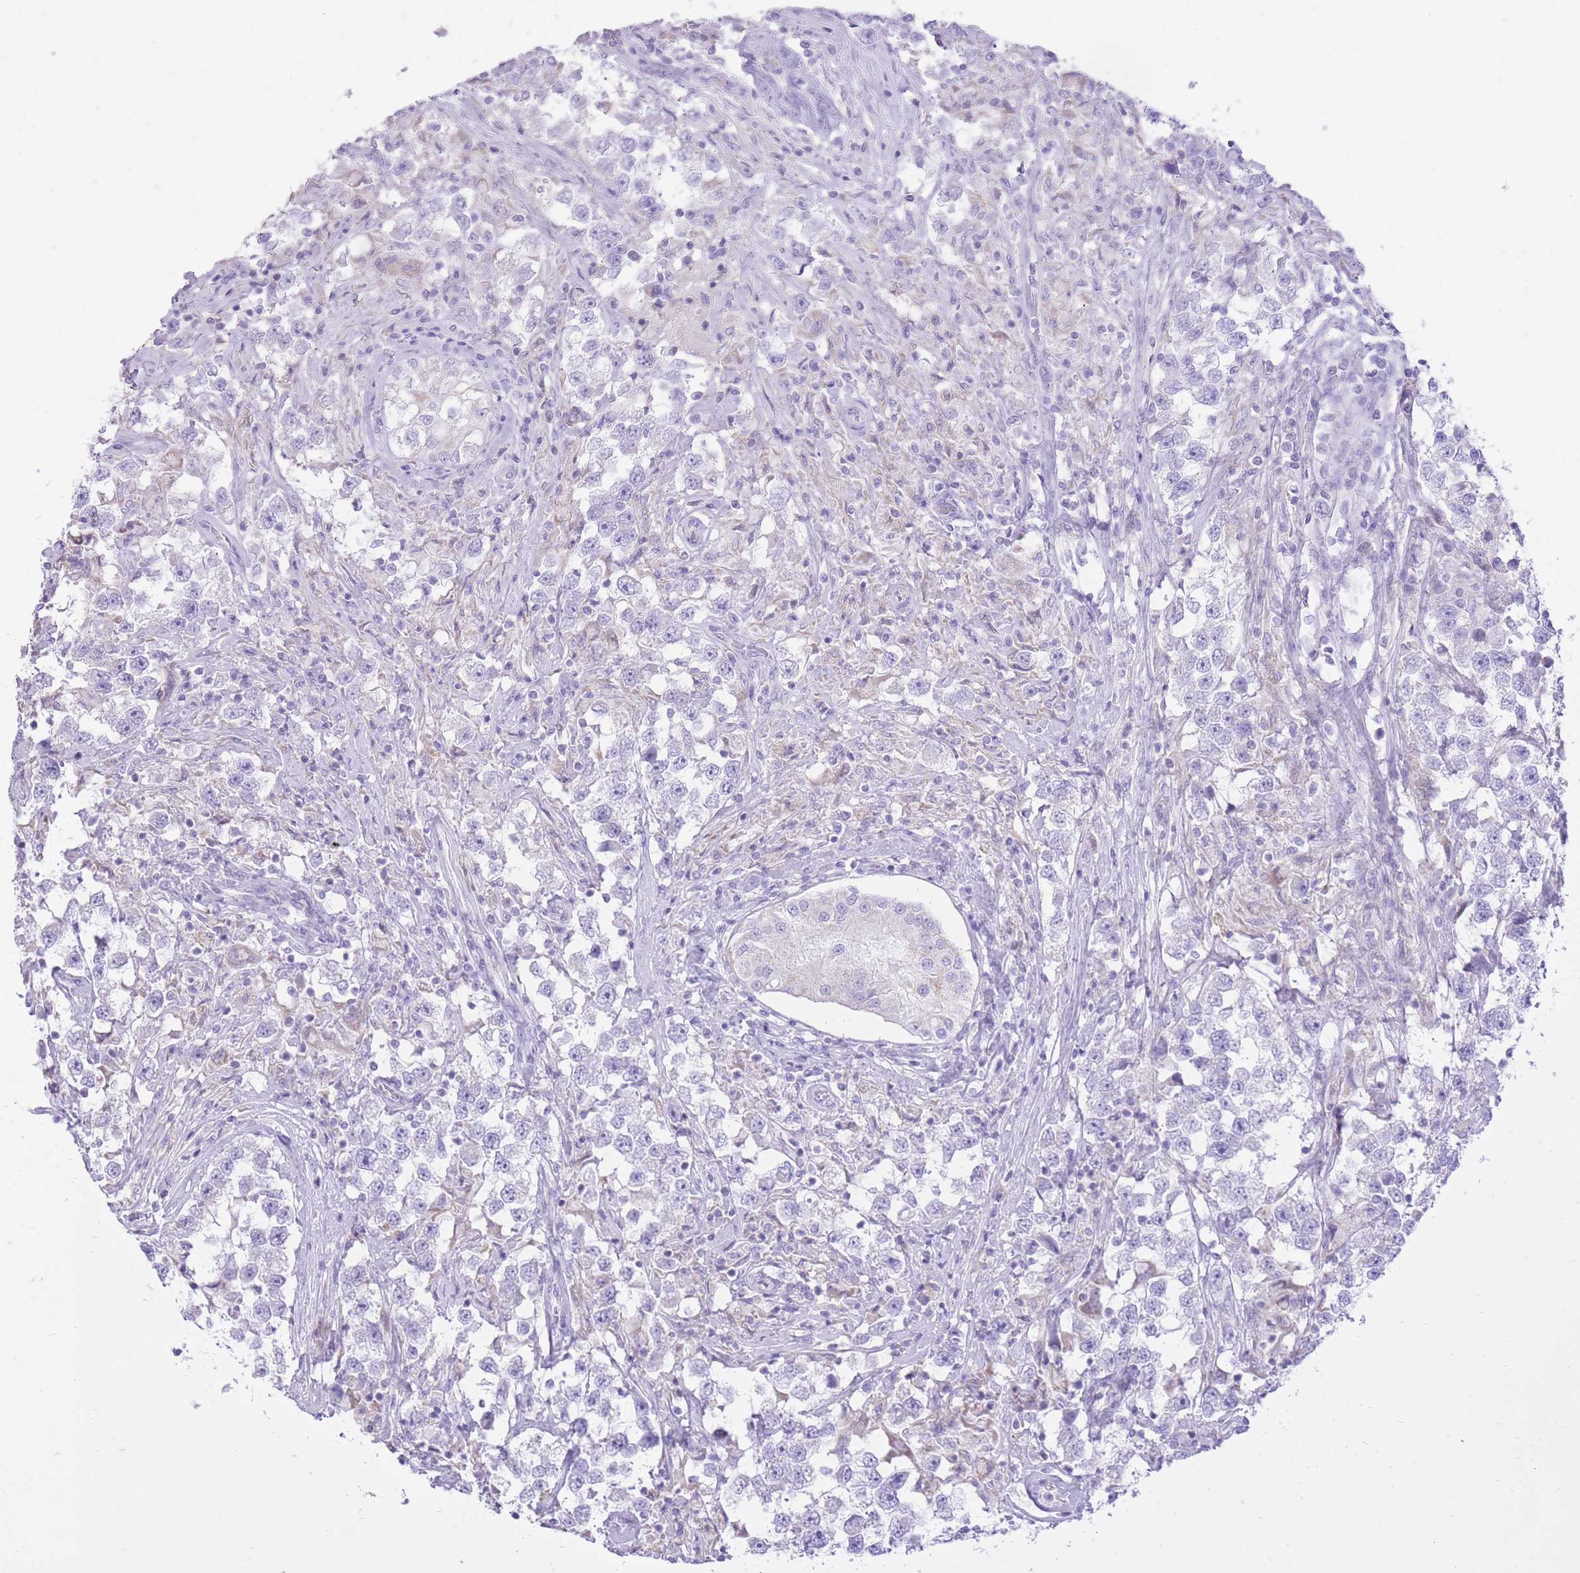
{"staining": {"intensity": "negative", "quantity": "none", "location": "none"}, "tissue": "testis cancer", "cell_type": "Tumor cells", "image_type": "cancer", "snomed": [{"axis": "morphology", "description": "Seminoma, NOS"}, {"axis": "topography", "description": "Testis"}], "caption": "Tumor cells show no significant expression in testis cancer. (DAB (3,3'-diaminobenzidine) immunohistochemistry, high magnification).", "gene": "SLC4A4", "patient": {"sex": "male", "age": 46}}